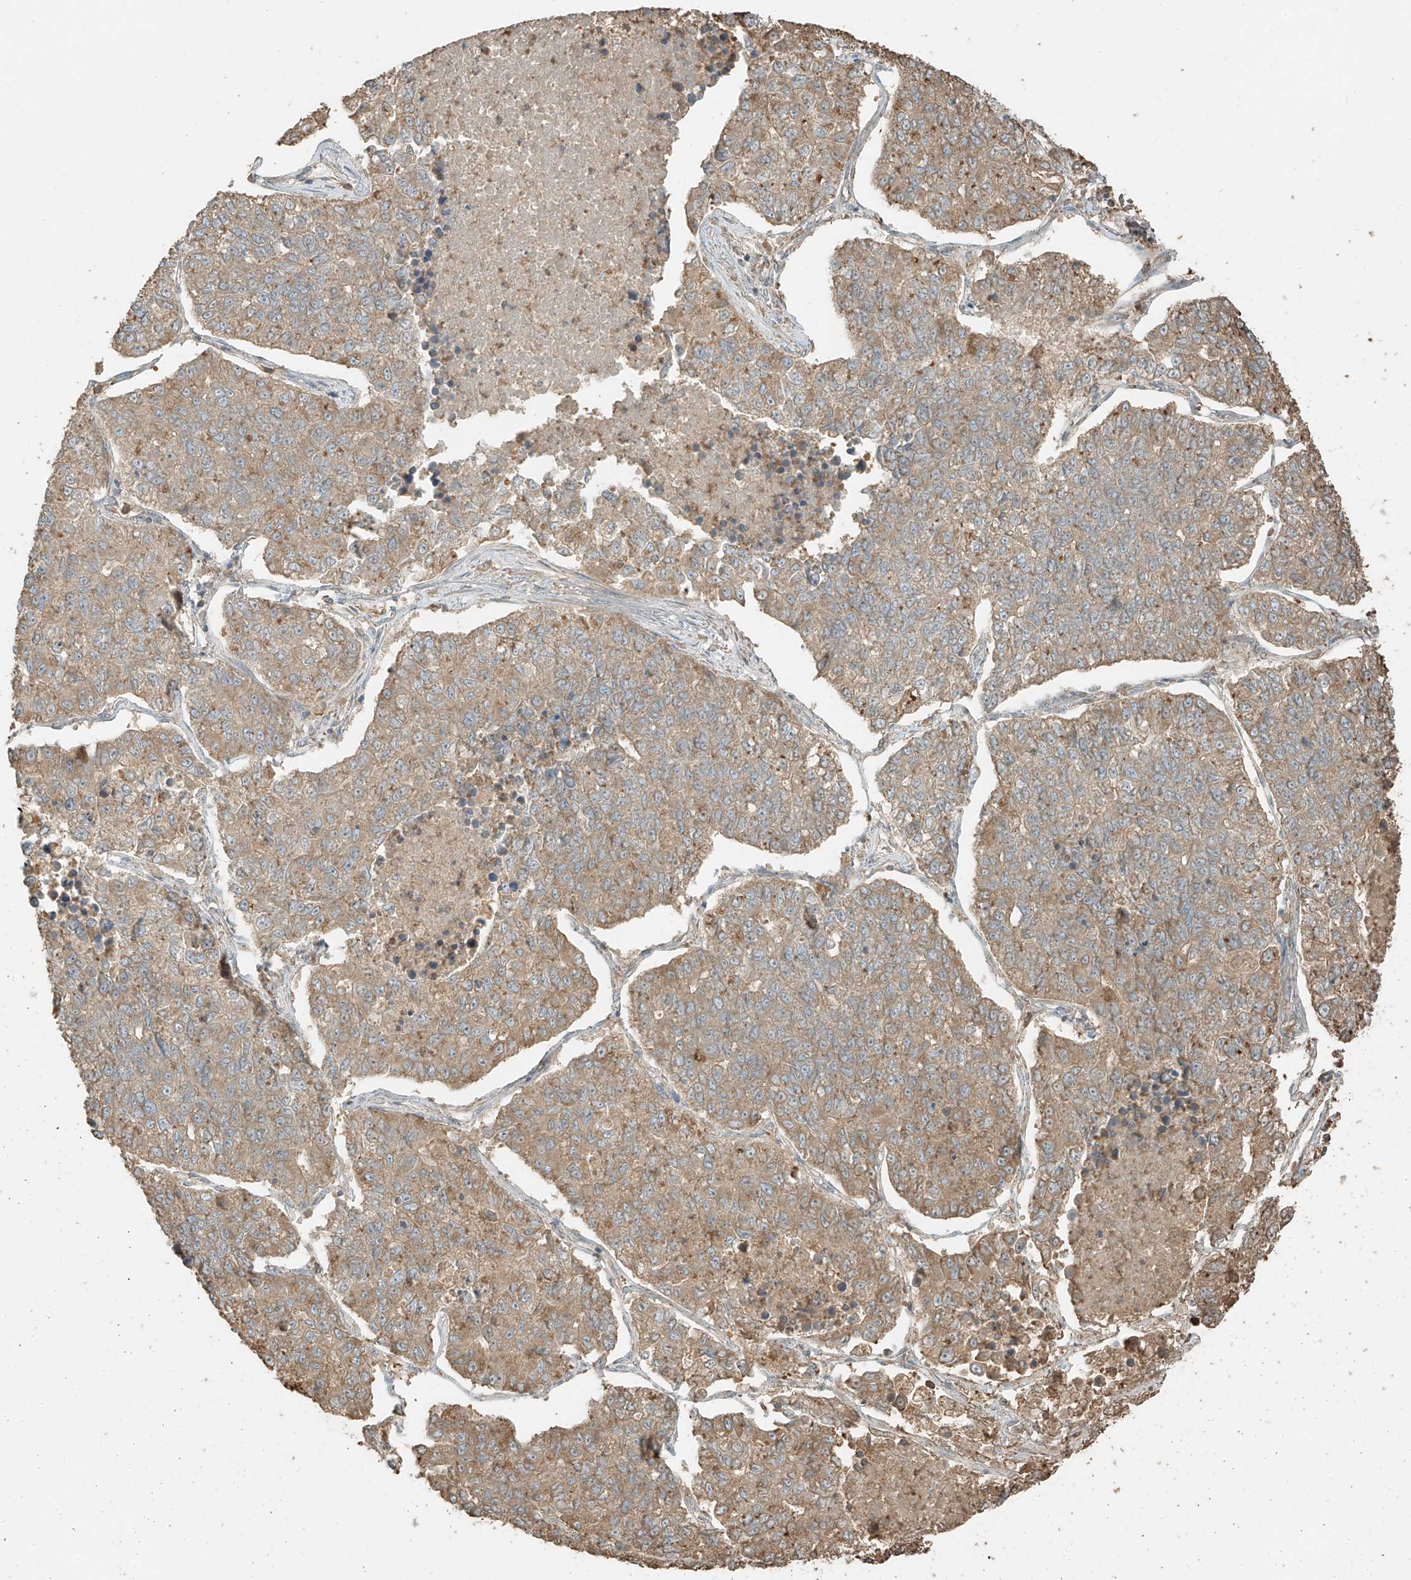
{"staining": {"intensity": "weak", "quantity": ">75%", "location": "cytoplasmic/membranous"}, "tissue": "lung cancer", "cell_type": "Tumor cells", "image_type": "cancer", "snomed": [{"axis": "morphology", "description": "Adenocarcinoma, NOS"}, {"axis": "topography", "description": "Lung"}], "caption": "Adenocarcinoma (lung) stained with a brown dye displays weak cytoplasmic/membranous positive staining in approximately >75% of tumor cells.", "gene": "RFTN2", "patient": {"sex": "male", "age": 49}}